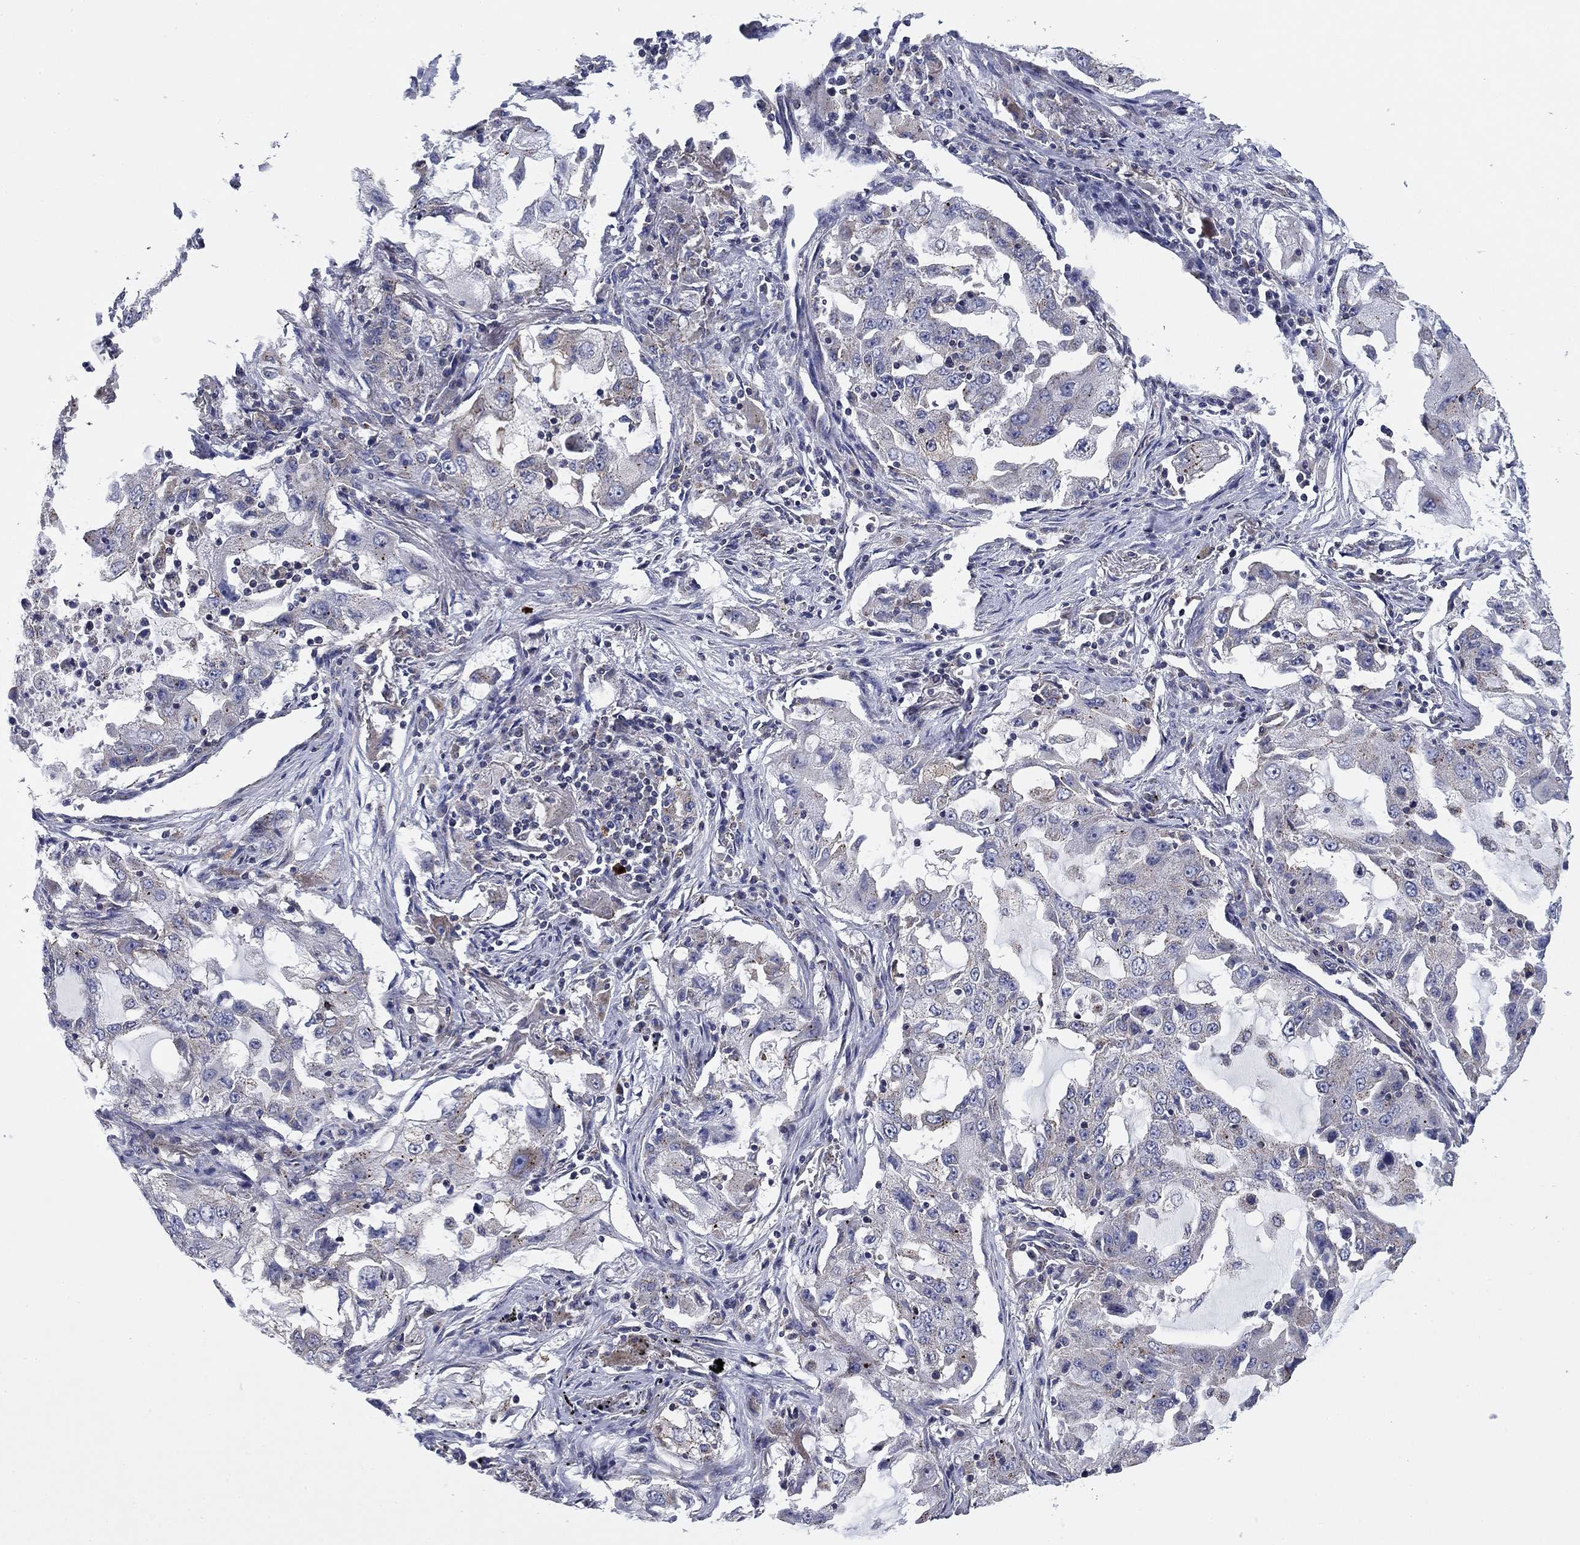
{"staining": {"intensity": "negative", "quantity": "none", "location": "none"}, "tissue": "lung cancer", "cell_type": "Tumor cells", "image_type": "cancer", "snomed": [{"axis": "morphology", "description": "Adenocarcinoma, NOS"}, {"axis": "topography", "description": "Lung"}], "caption": "The immunohistochemistry micrograph has no significant staining in tumor cells of lung cancer (adenocarcinoma) tissue. The staining is performed using DAB (3,3'-diaminobenzidine) brown chromogen with nuclei counter-stained in using hematoxylin.", "gene": "NACAD", "patient": {"sex": "female", "age": 61}}